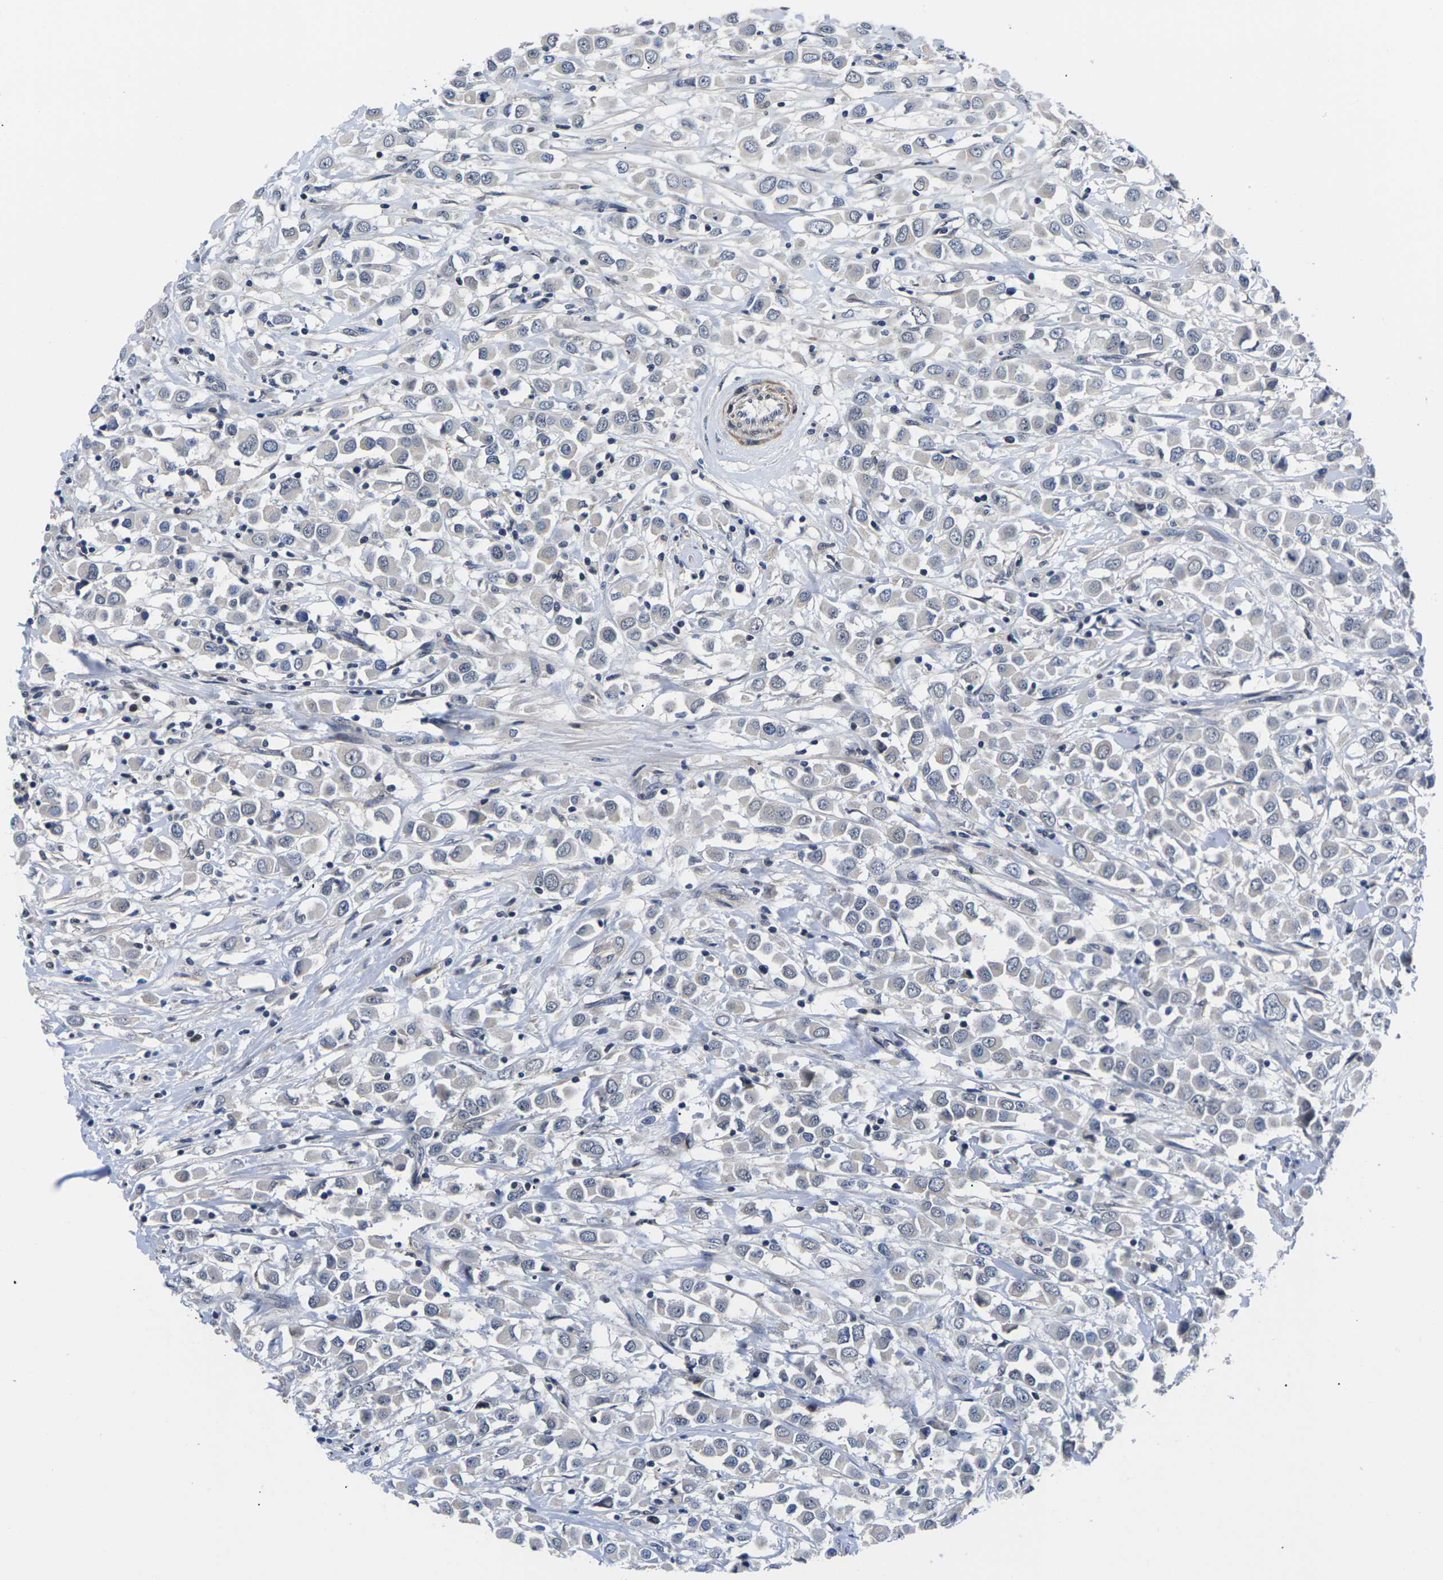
{"staining": {"intensity": "negative", "quantity": "none", "location": "none"}, "tissue": "breast cancer", "cell_type": "Tumor cells", "image_type": "cancer", "snomed": [{"axis": "morphology", "description": "Duct carcinoma"}, {"axis": "topography", "description": "Breast"}], "caption": "The photomicrograph reveals no staining of tumor cells in invasive ductal carcinoma (breast).", "gene": "ST6GAL2", "patient": {"sex": "female", "age": 61}}